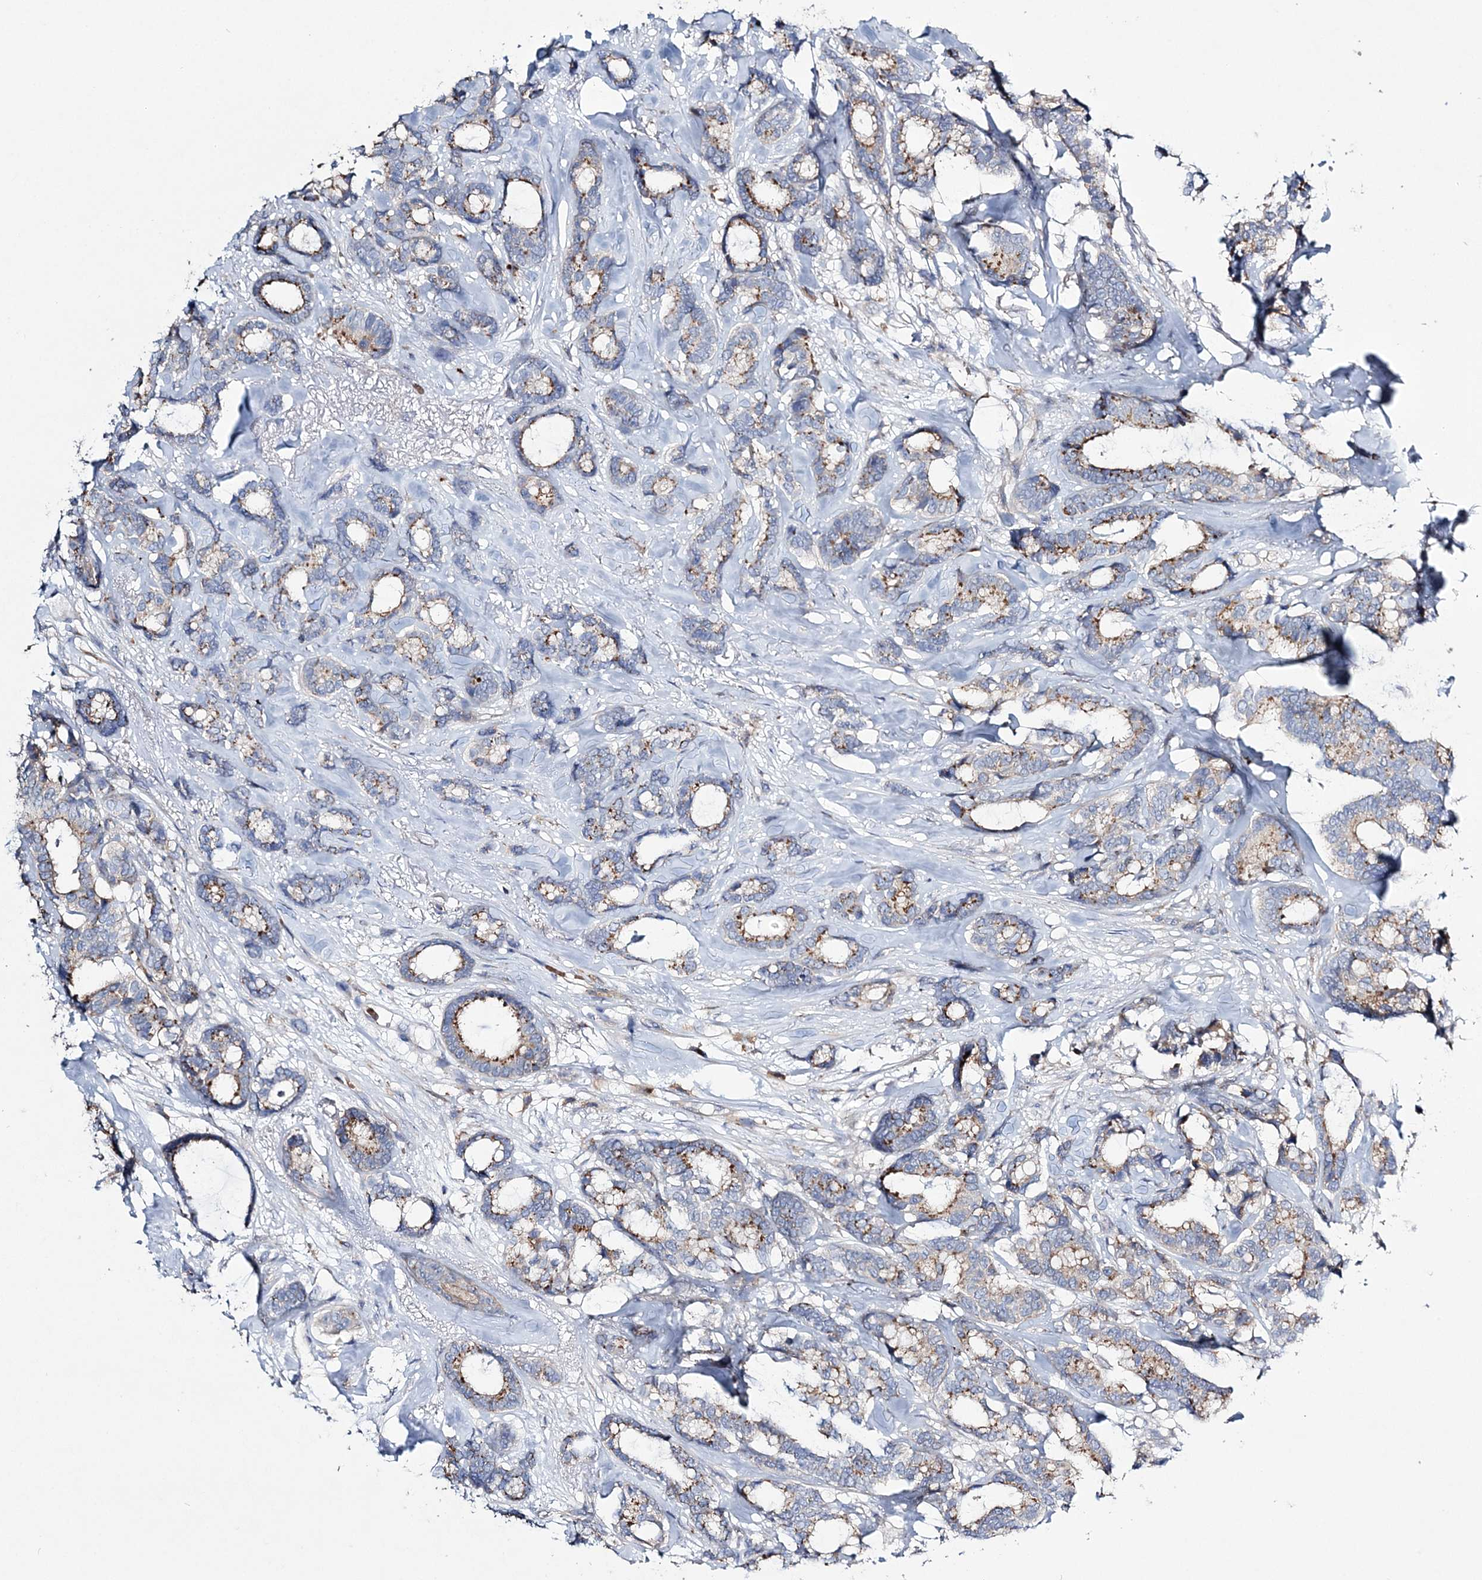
{"staining": {"intensity": "moderate", "quantity": "25%-75%", "location": "cytoplasmic/membranous"}, "tissue": "breast cancer", "cell_type": "Tumor cells", "image_type": "cancer", "snomed": [{"axis": "morphology", "description": "Duct carcinoma"}, {"axis": "topography", "description": "Breast"}], "caption": "Moderate cytoplasmic/membranous expression for a protein is identified in about 25%-75% of tumor cells of breast cancer (invasive ductal carcinoma) using IHC.", "gene": "ATP11B", "patient": {"sex": "female", "age": 87}}